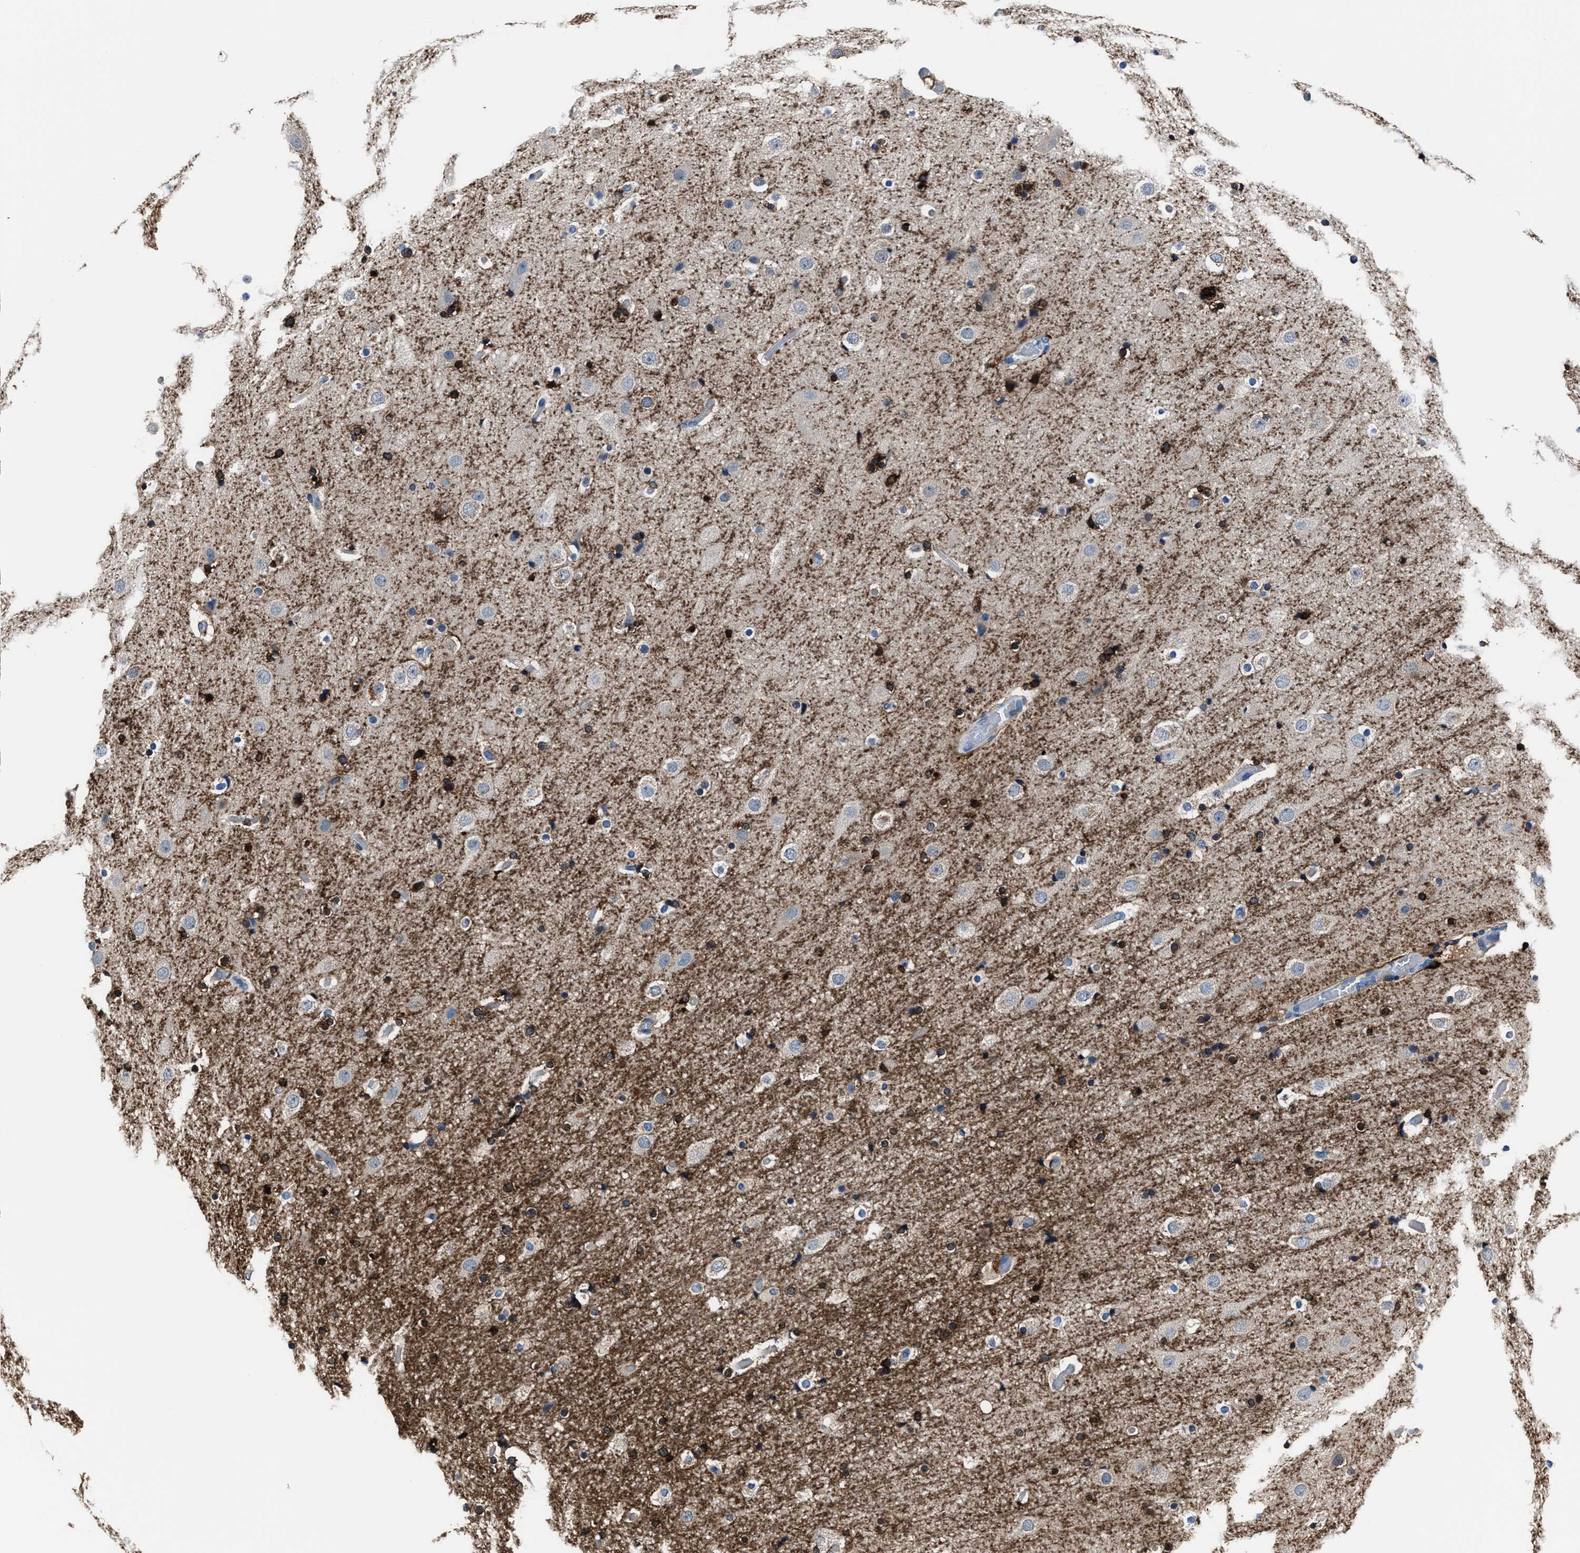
{"staining": {"intensity": "negative", "quantity": "none", "location": "none"}, "tissue": "cerebral cortex", "cell_type": "Endothelial cells", "image_type": "normal", "snomed": [{"axis": "morphology", "description": "Normal tissue, NOS"}, {"axis": "topography", "description": "Cerebral cortex"}], "caption": "Cerebral cortex stained for a protein using IHC displays no expression endothelial cells.", "gene": "FTL", "patient": {"sex": "male", "age": 57}}